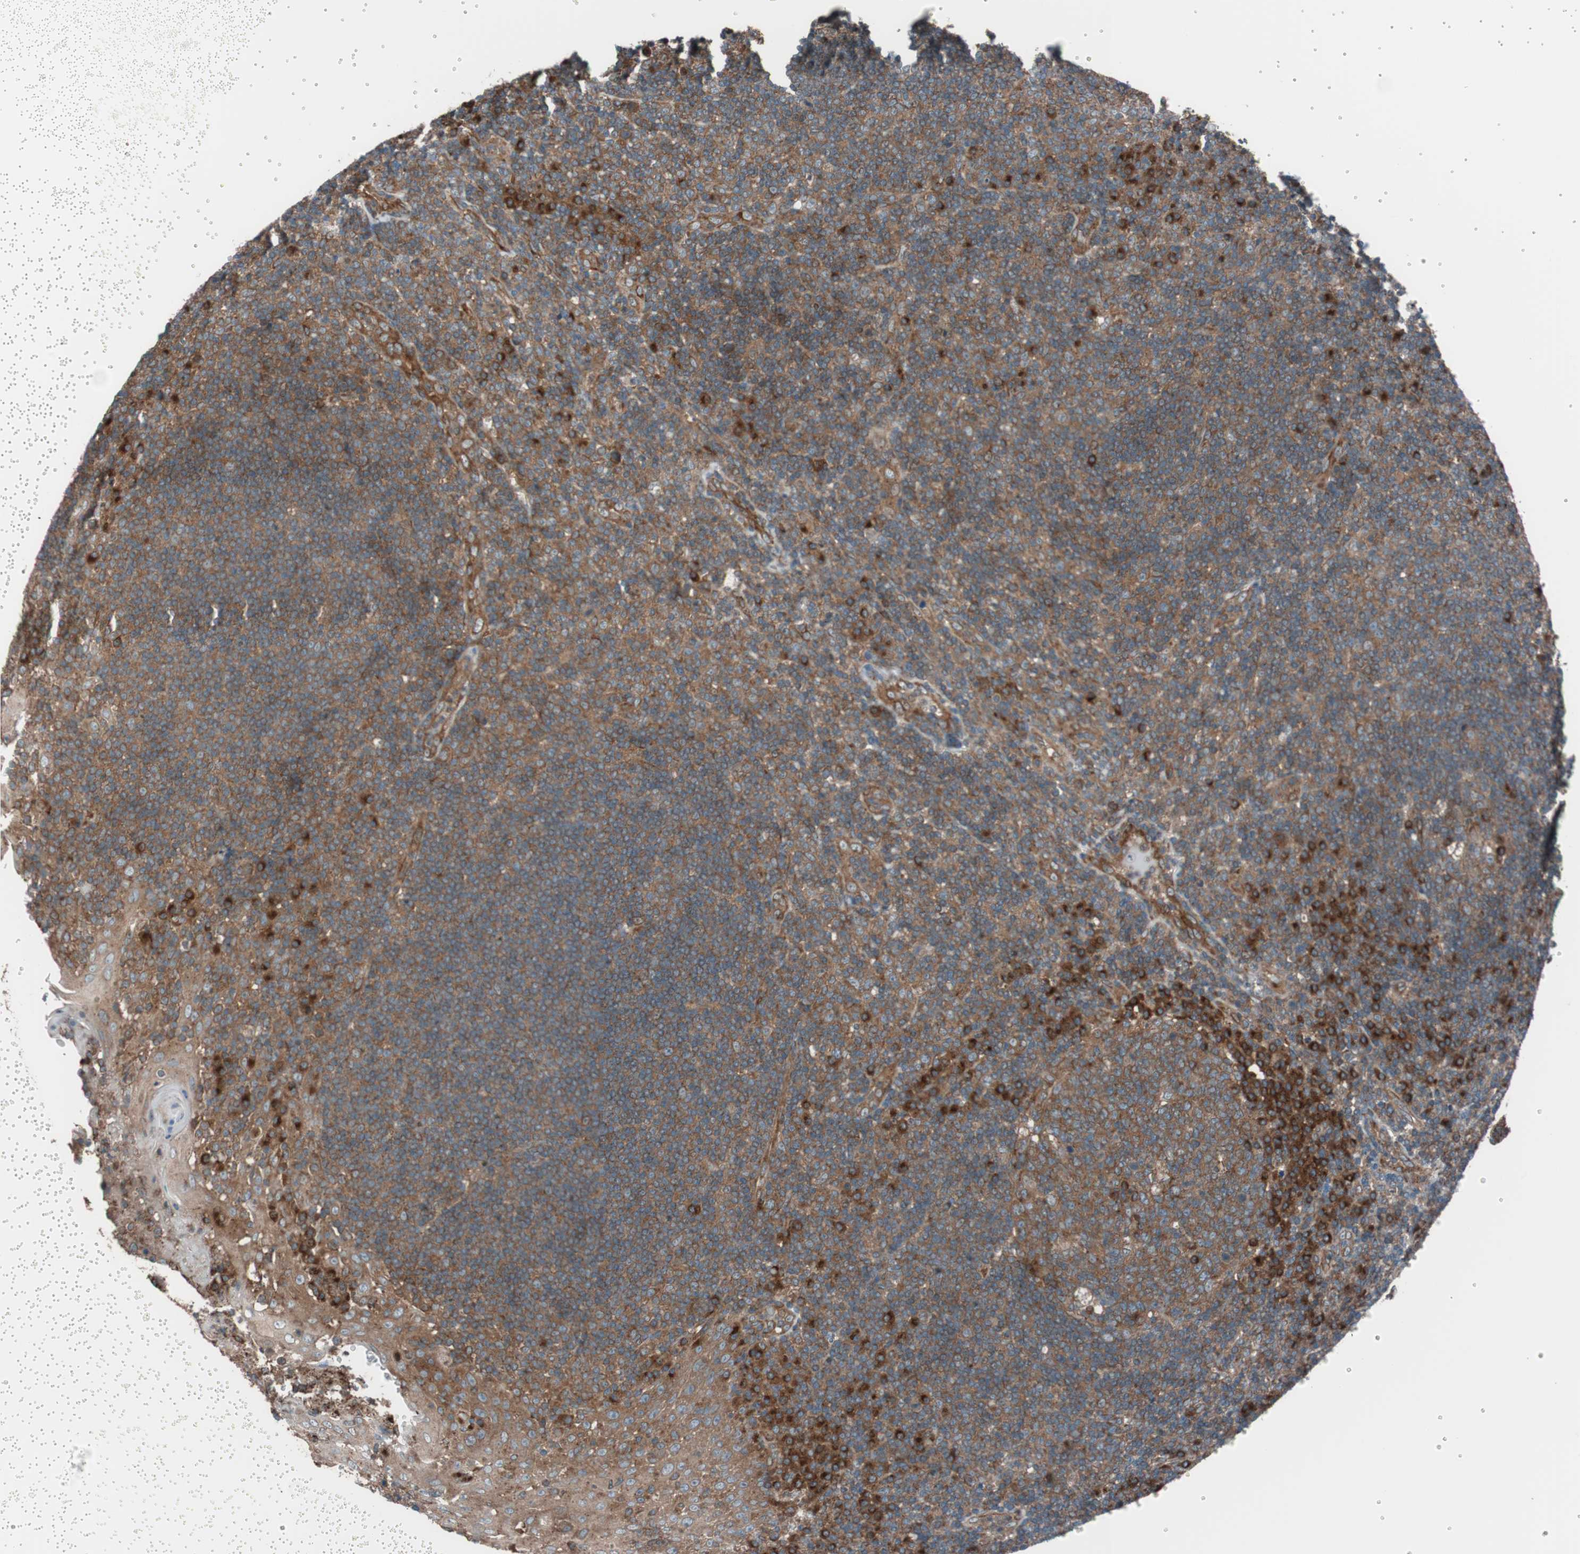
{"staining": {"intensity": "moderate", "quantity": "25%-75%", "location": "cytoplasmic/membranous"}, "tissue": "tonsil", "cell_type": "Germinal center cells", "image_type": "normal", "snomed": [{"axis": "morphology", "description": "Normal tissue, NOS"}, {"axis": "topography", "description": "Tonsil"}], "caption": "The immunohistochemical stain highlights moderate cytoplasmic/membranous positivity in germinal center cells of unremarkable tonsil.", "gene": "SEC31A", "patient": {"sex": "female", "age": 40}}